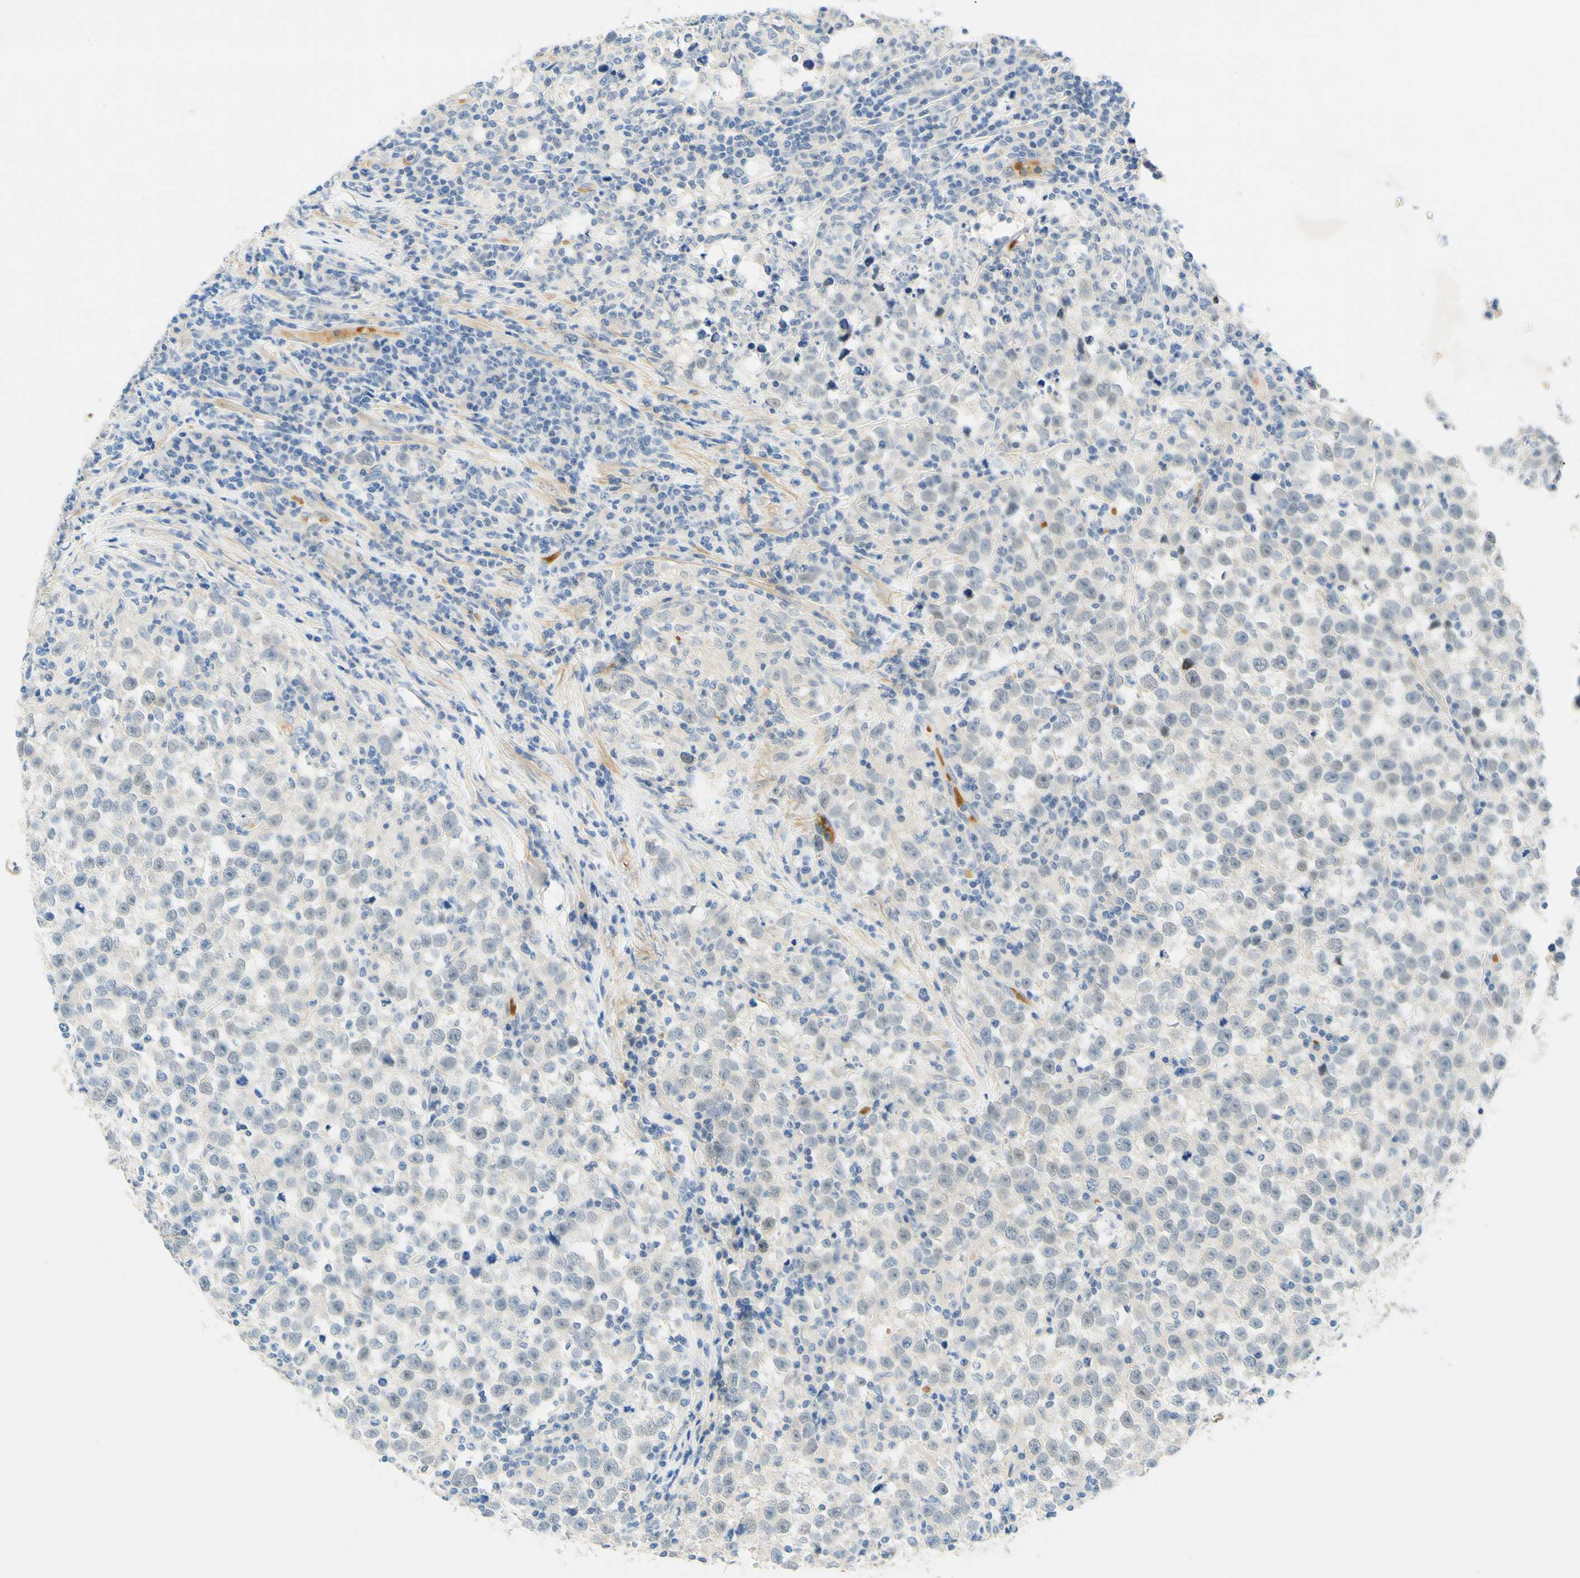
{"staining": {"intensity": "weak", "quantity": "<25%", "location": "nuclear"}, "tissue": "testis cancer", "cell_type": "Tumor cells", "image_type": "cancer", "snomed": [{"axis": "morphology", "description": "Seminoma, NOS"}, {"axis": "topography", "description": "Testis"}], "caption": "The image displays no significant staining in tumor cells of seminoma (testis).", "gene": "ENTREP2", "patient": {"sex": "male", "age": 43}}